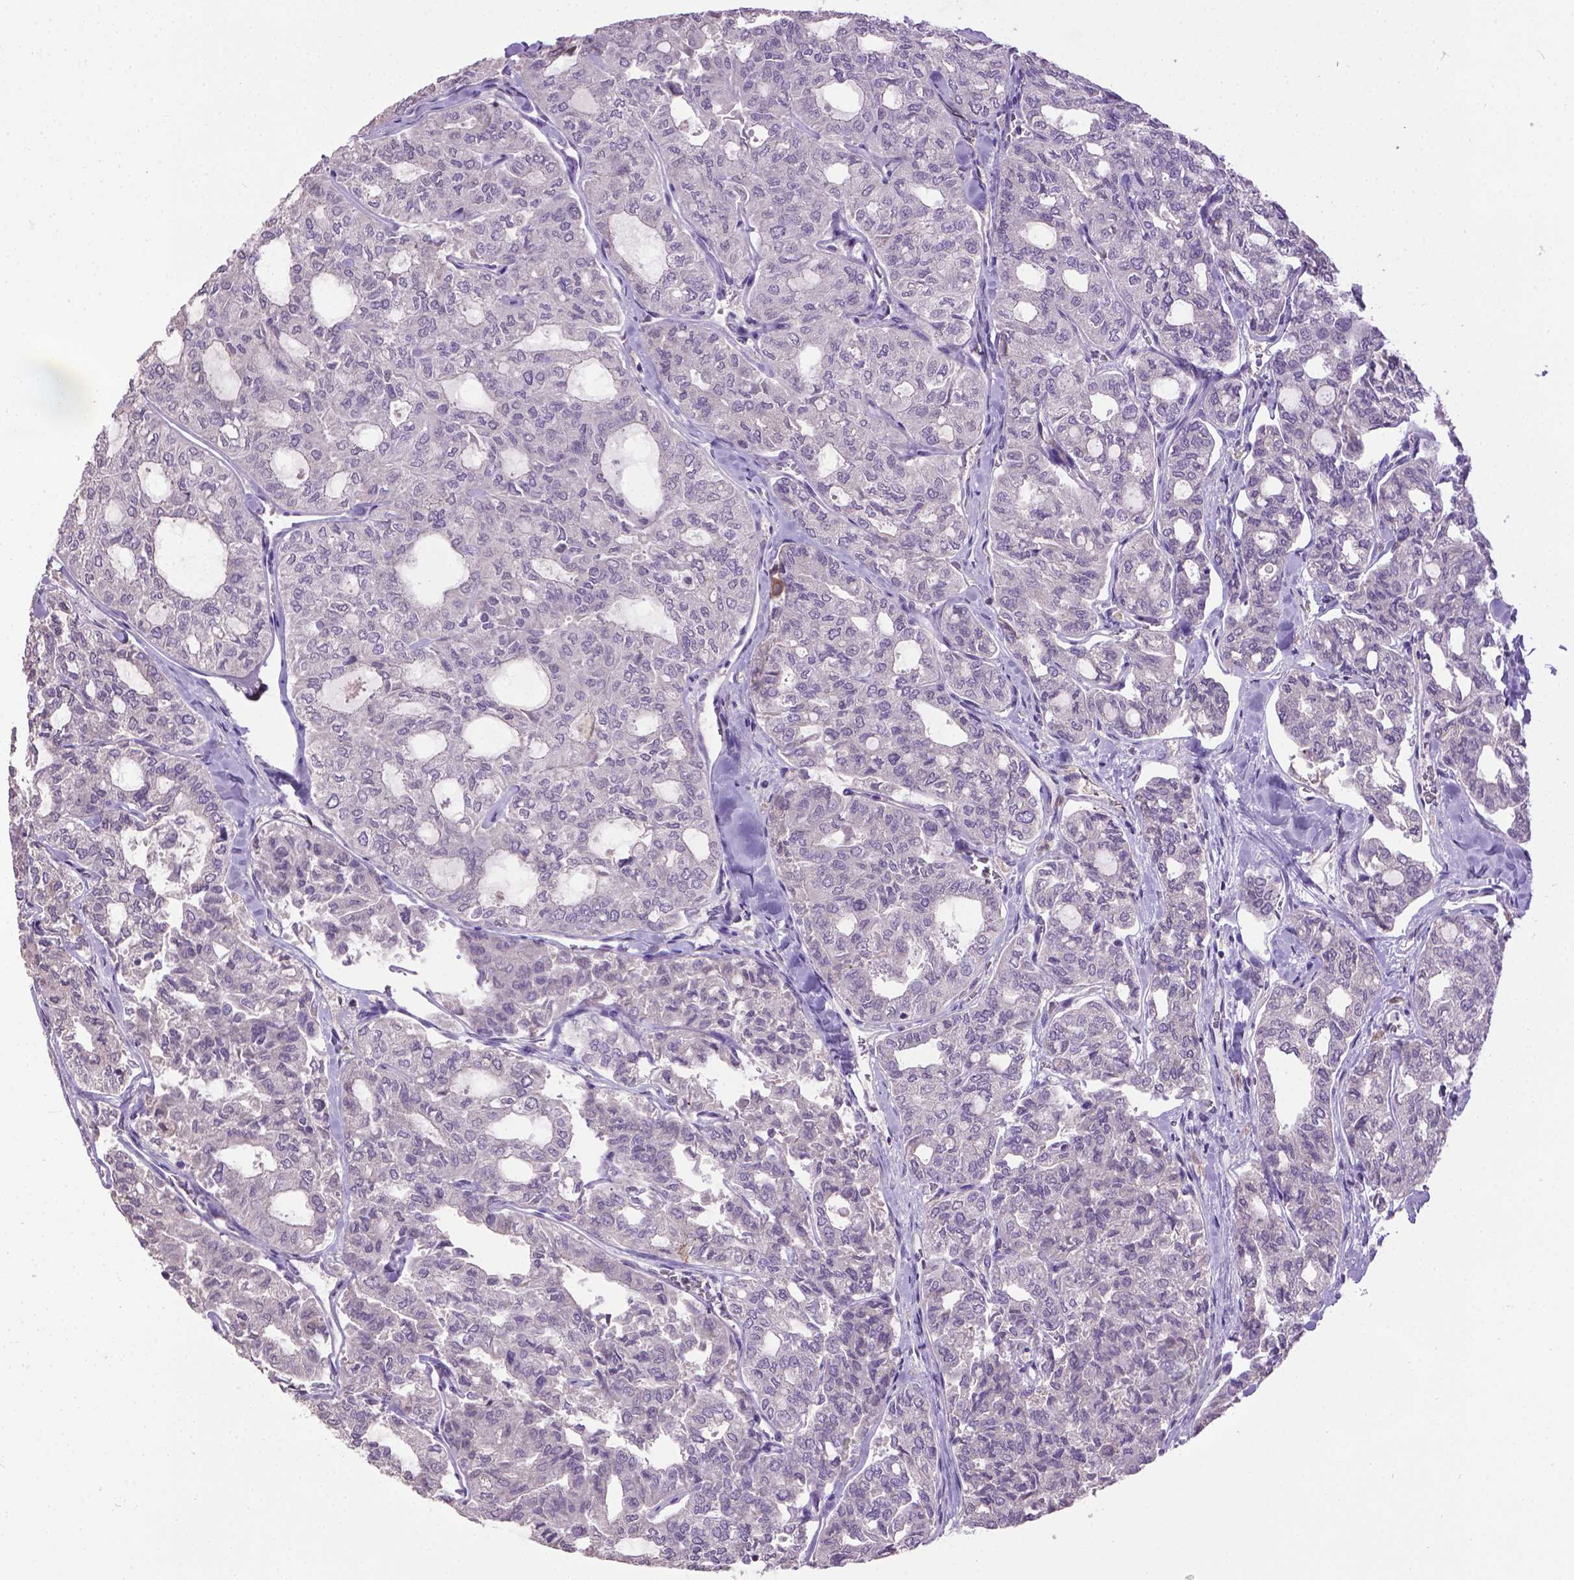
{"staining": {"intensity": "negative", "quantity": "none", "location": "none"}, "tissue": "thyroid cancer", "cell_type": "Tumor cells", "image_type": "cancer", "snomed": [{"axis": "morphology", "description": "Follicular adenoma carcinoma, NOS"}, {"axis": "topography", "description": "Thyroid gland"}], "caption": "This is an immunohistochemistry micrograph of thyroid cancer. There is no expression in tumor cells.", "gene": "CPM", "patient": {"sex": "male", "age": 75}}